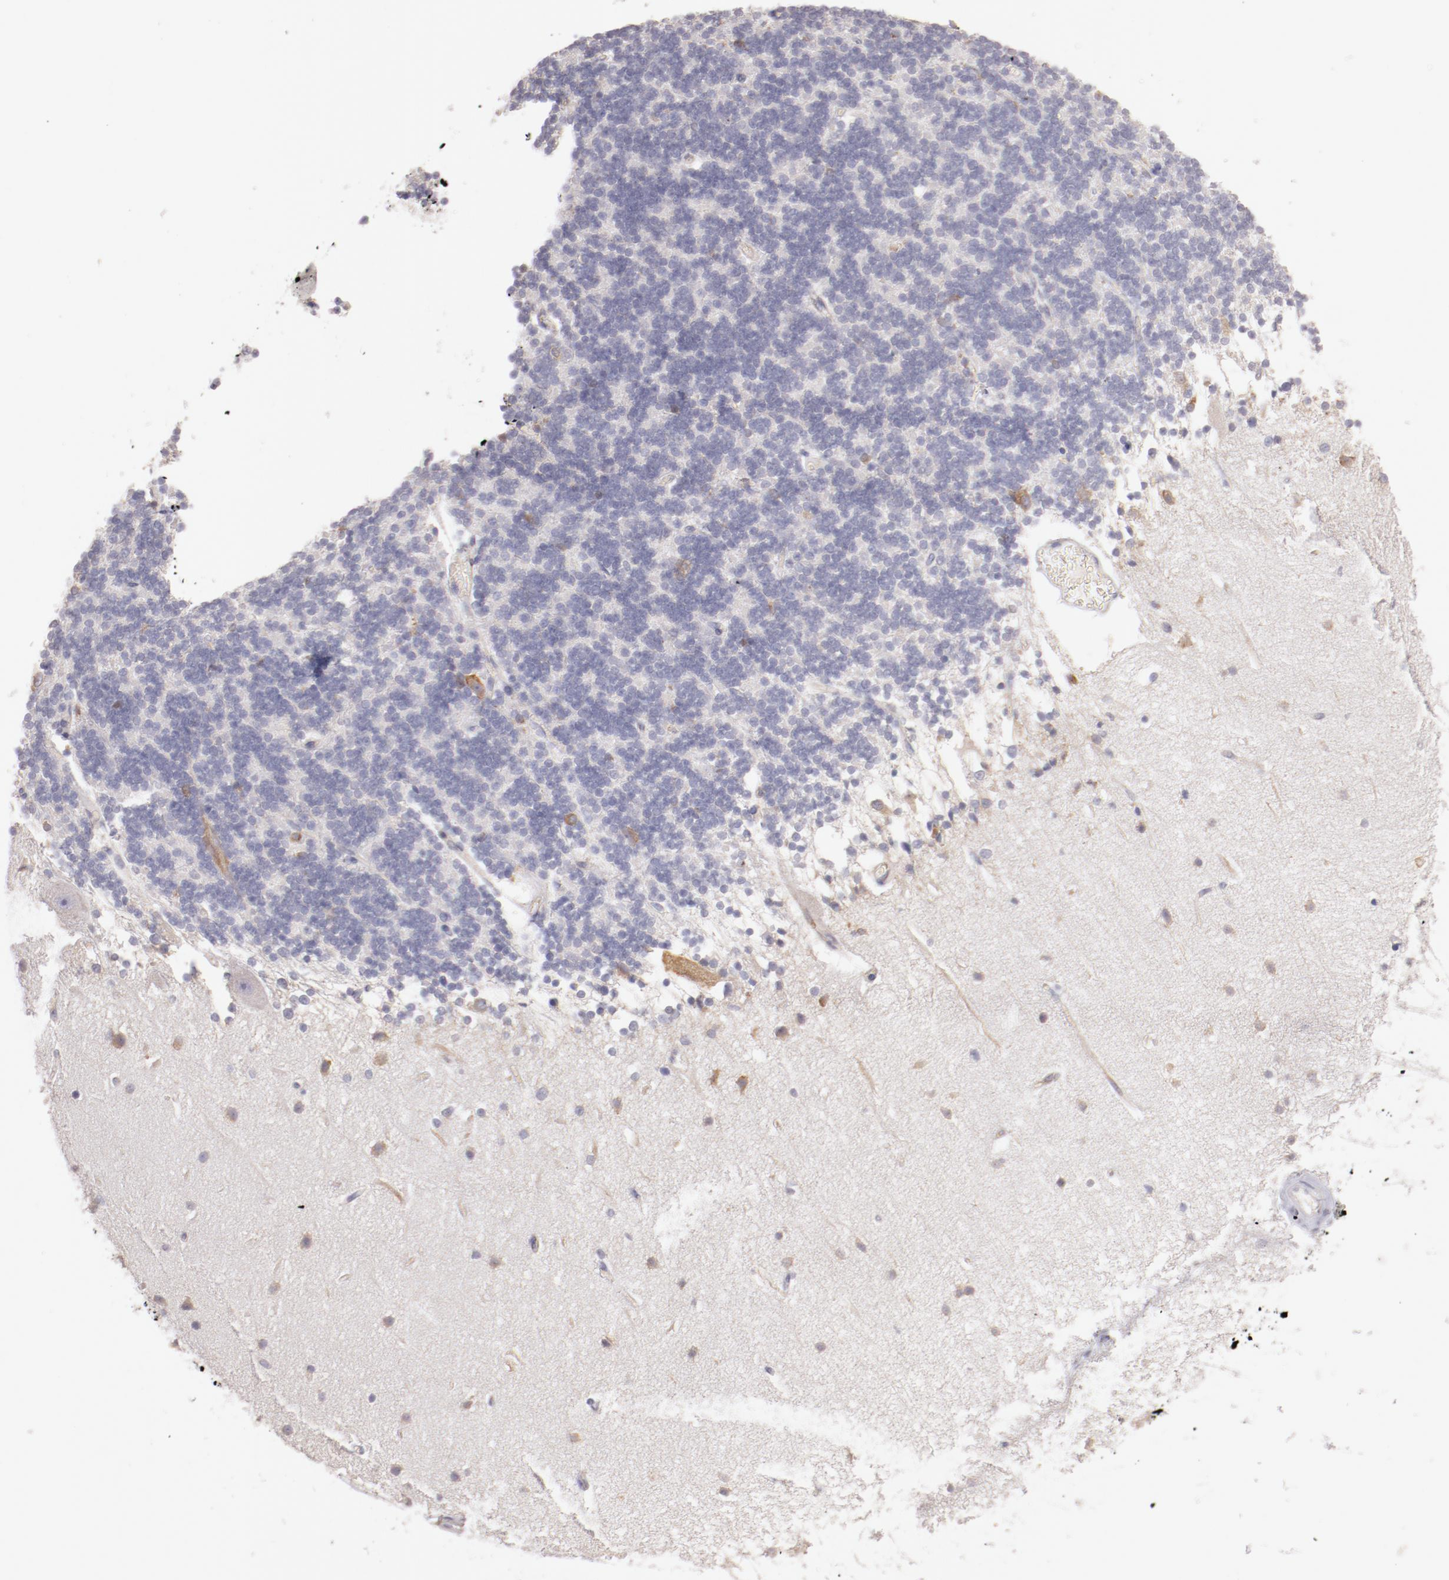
{"staining": {"intensity": "negative", "quantity": "none", "location": "none"}, "tissue": "cerebellum", "cell_type": "Cells in granular layer", "image_type": "normal", "snomed": [{"axis": "morphology", "description": "Normal tissue, NOS"}, {"axis": "topography", "description": "Cerebellum"}], "caption": "High magnification brightfield microscopy of unremarkable cerebellum stained with DAB (brown) and counterstained with hematoxylin (blue): cells in granular layer show no significant staining.", "gene": "ENTPD5", "patient": {"sex": "female", "age": 54}}